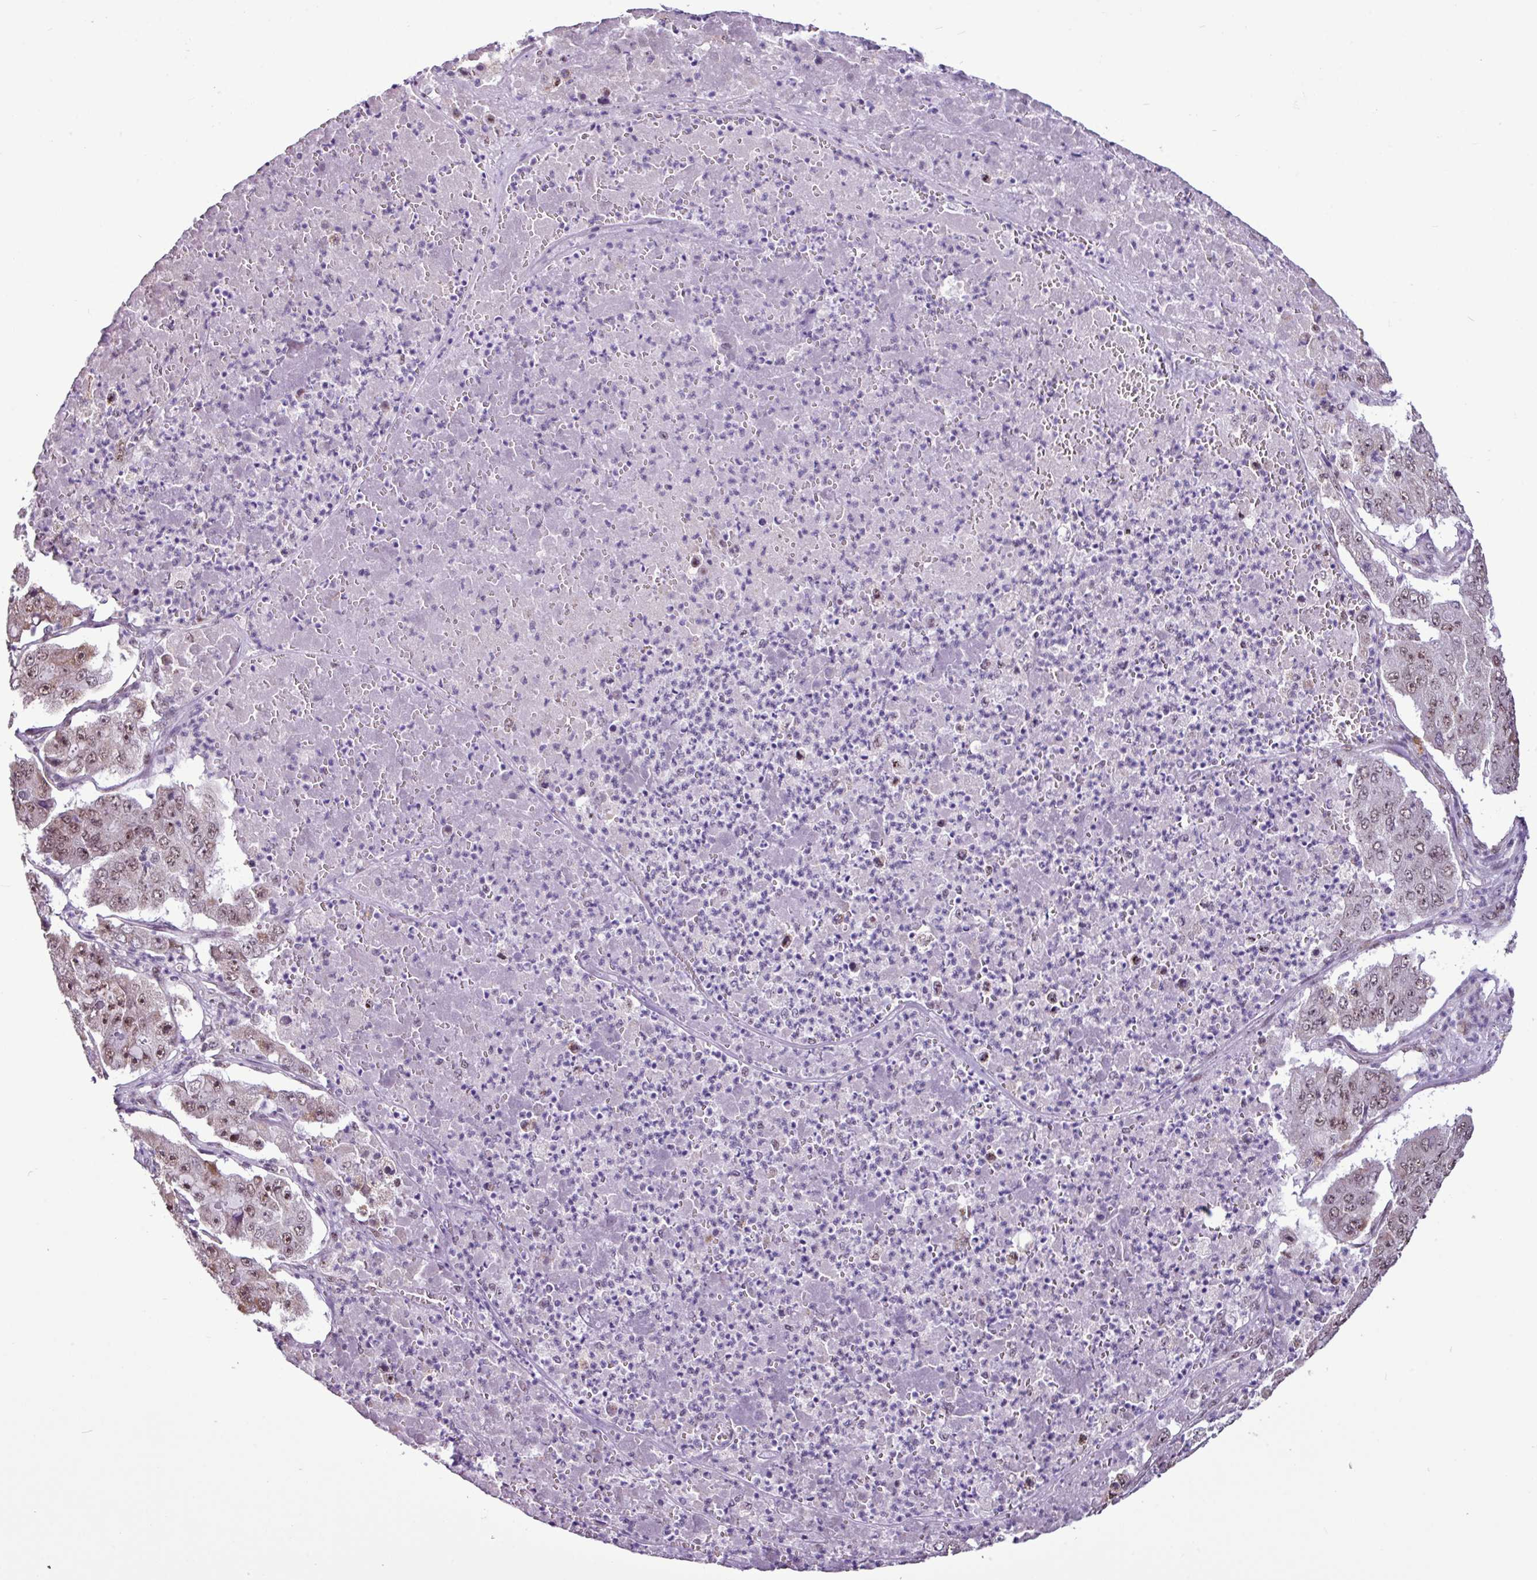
{"staining": {"intensity": "moderate", "quantity": ">75%", "location": "nuclear"}, "tissue": "pancreatic cancer", "cell_type": "Tumor cells", "image_type": "cancer", "snomed": [{"axis": "morphology", "description": "Adenocarcinoma, NOS"}, {"axis": "topography", "description": "Pancreas"}], "caption": "Protein analysis of pancreatic cancer (adenocarcinoma) tissue shows moderate nuclear positivity in about >75% of tumor cells.", "gene": "UTP18", "patient": {"sex": "male", "age": 50}}